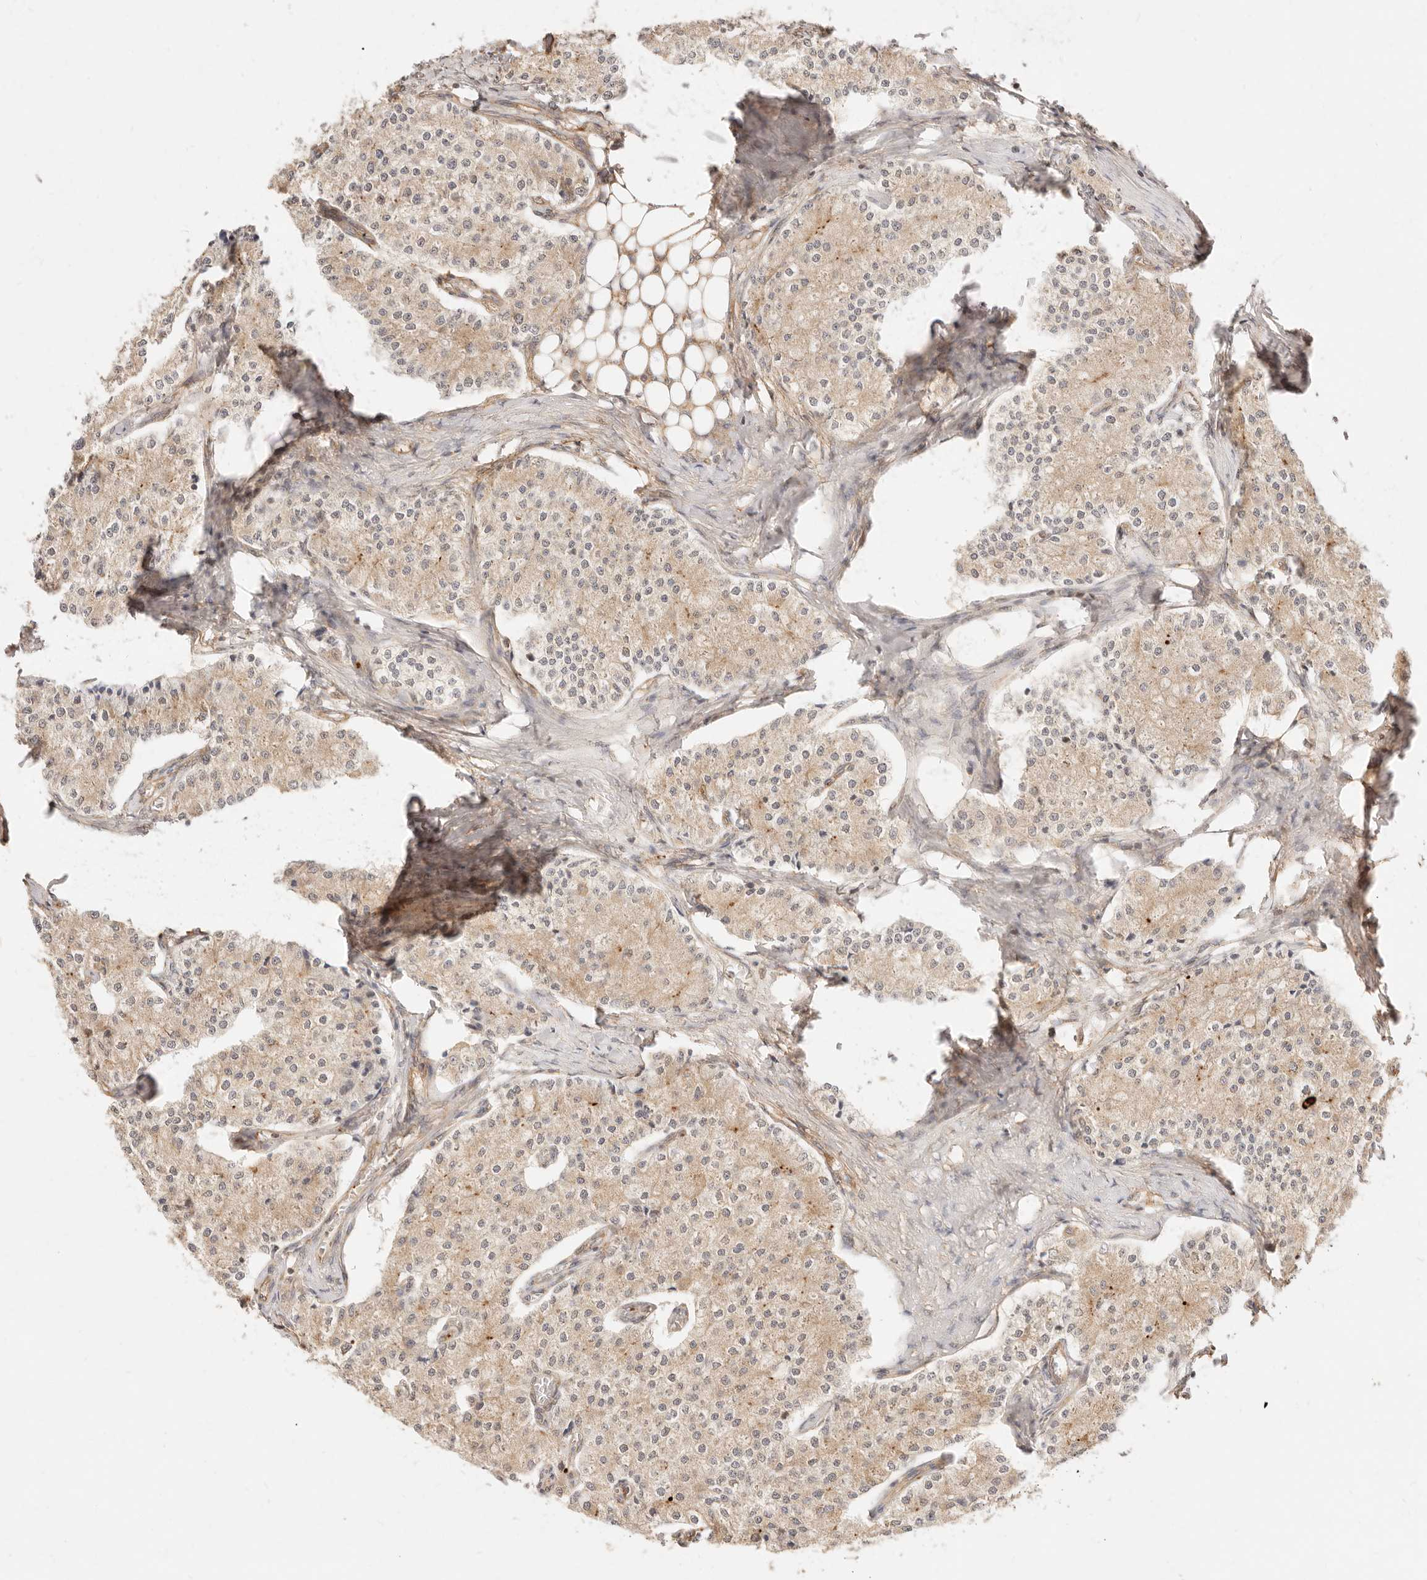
{"staining": {"intensity": "weak", "quantity": ">75%", "location": "cytoplasmic/membranous"}, "tissue": "carcinoid", "cell_type": "Tumor cells", "image_type": "cancer", "snomed": [{"axis": "morphology", "description": "Carcinoid, malignant, NOS"}, {"axis": "topography", "description": "Colon"}], "caption": "Protein analysis of carcinoid tissue exhibits weak cytoplasmic/membranous expression in about >75% of tumor cells. (DAB = brown stain, brightfield microscopy at high magnification).", "gene": "UBXN10", "patient": {"sex": "female", "age": 52}}